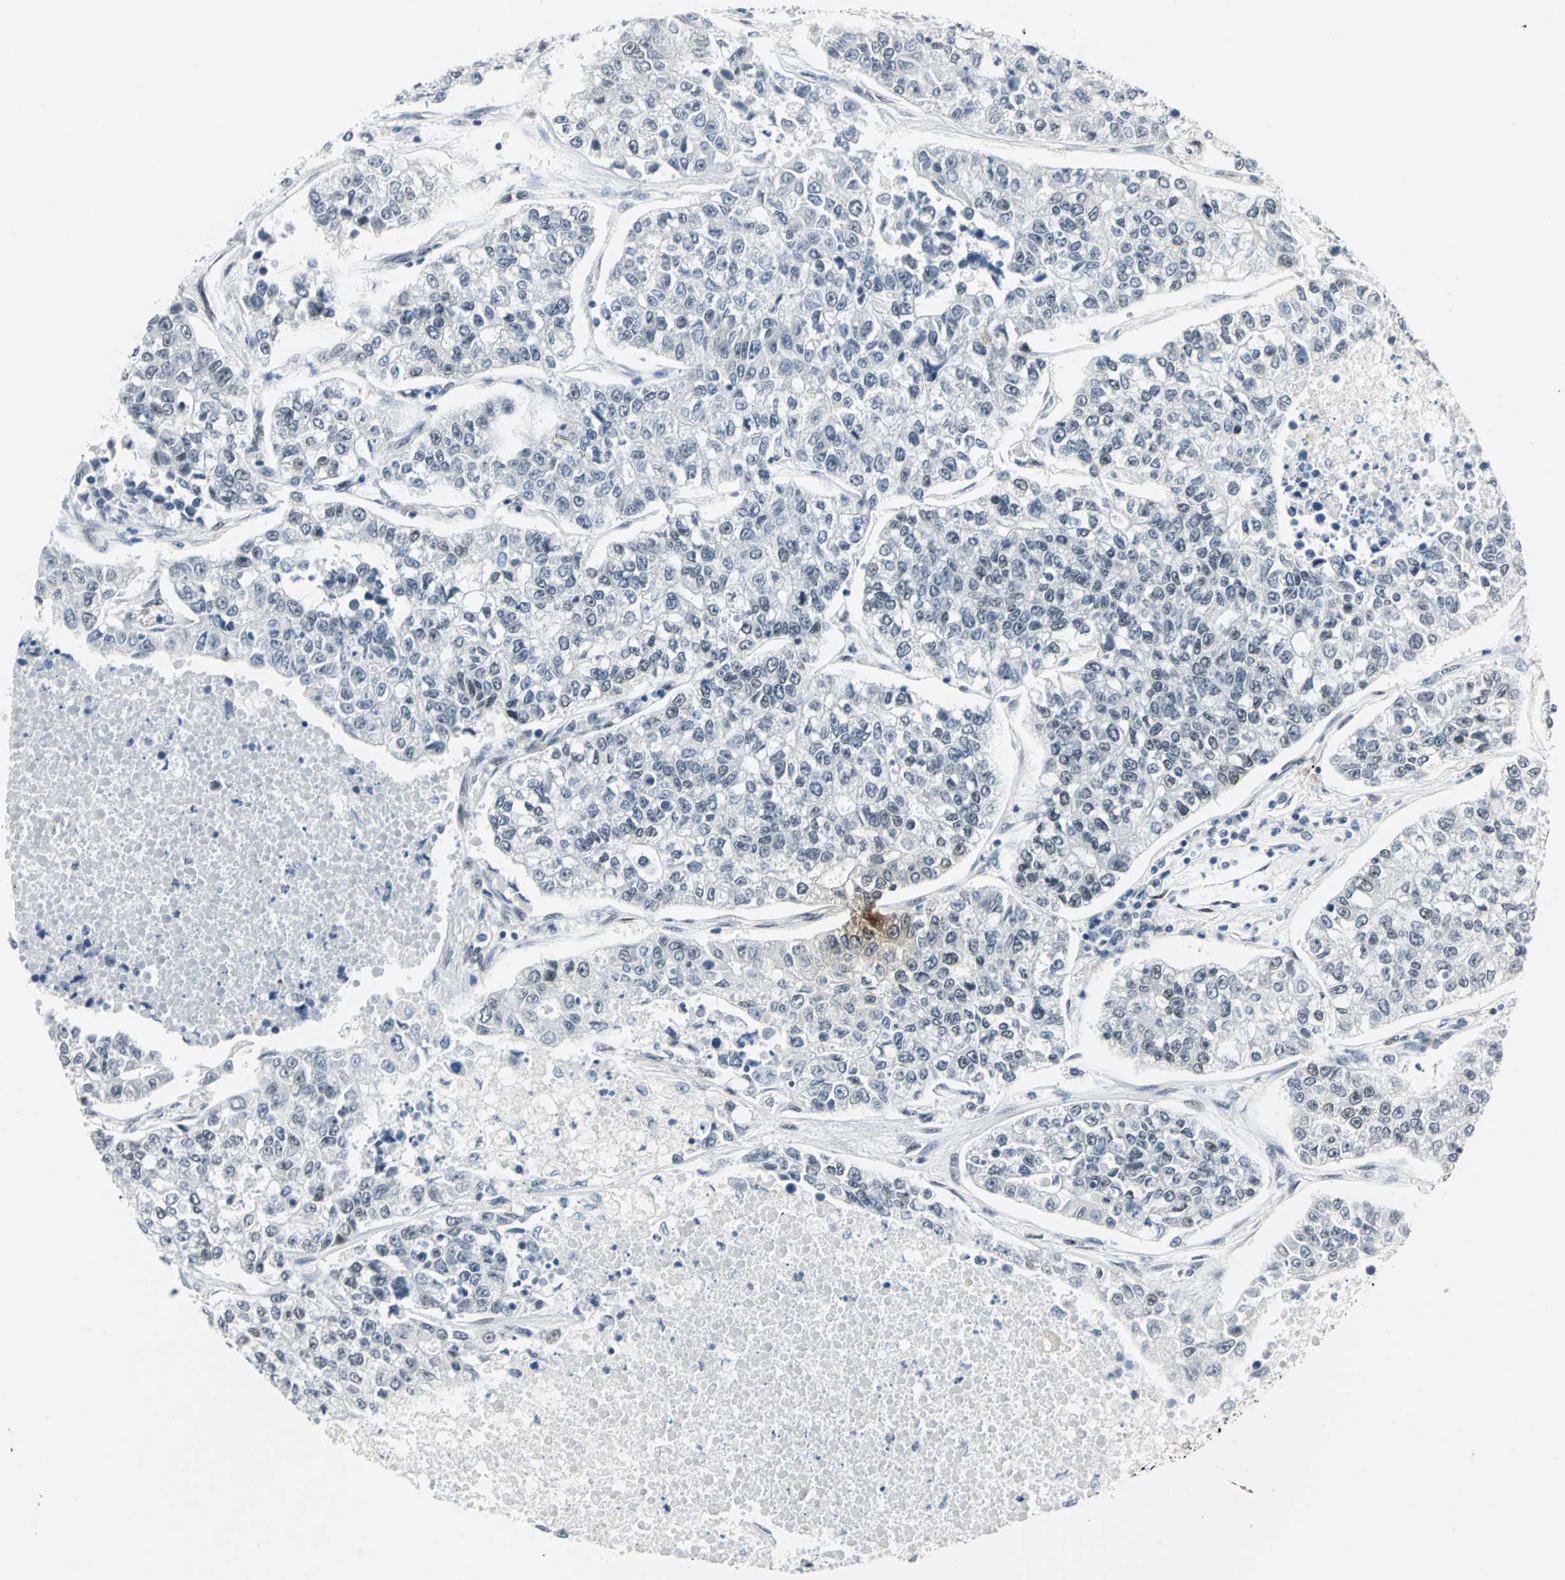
{"staining": {"intensity": "weak", "quantity": "25%-75%", "location": "nuclear"}, "tissue": "lung cancer", "cell_type": "Tumor cells", "image_type": "cancer", "snomed": [{"axis": "morphology", "description": "Adenocarcinoma, NOS"}, {"axis": "topography", "description": "Lung"}], "caption": "This is an image of immunohistochemistry (IHC) staining of lung cancer (adenocarcinoma), which shows weak expression in the nuclear of tumor cells.", "gene": "MEIS2", "patient": {"sex": "male", "age": 49}}